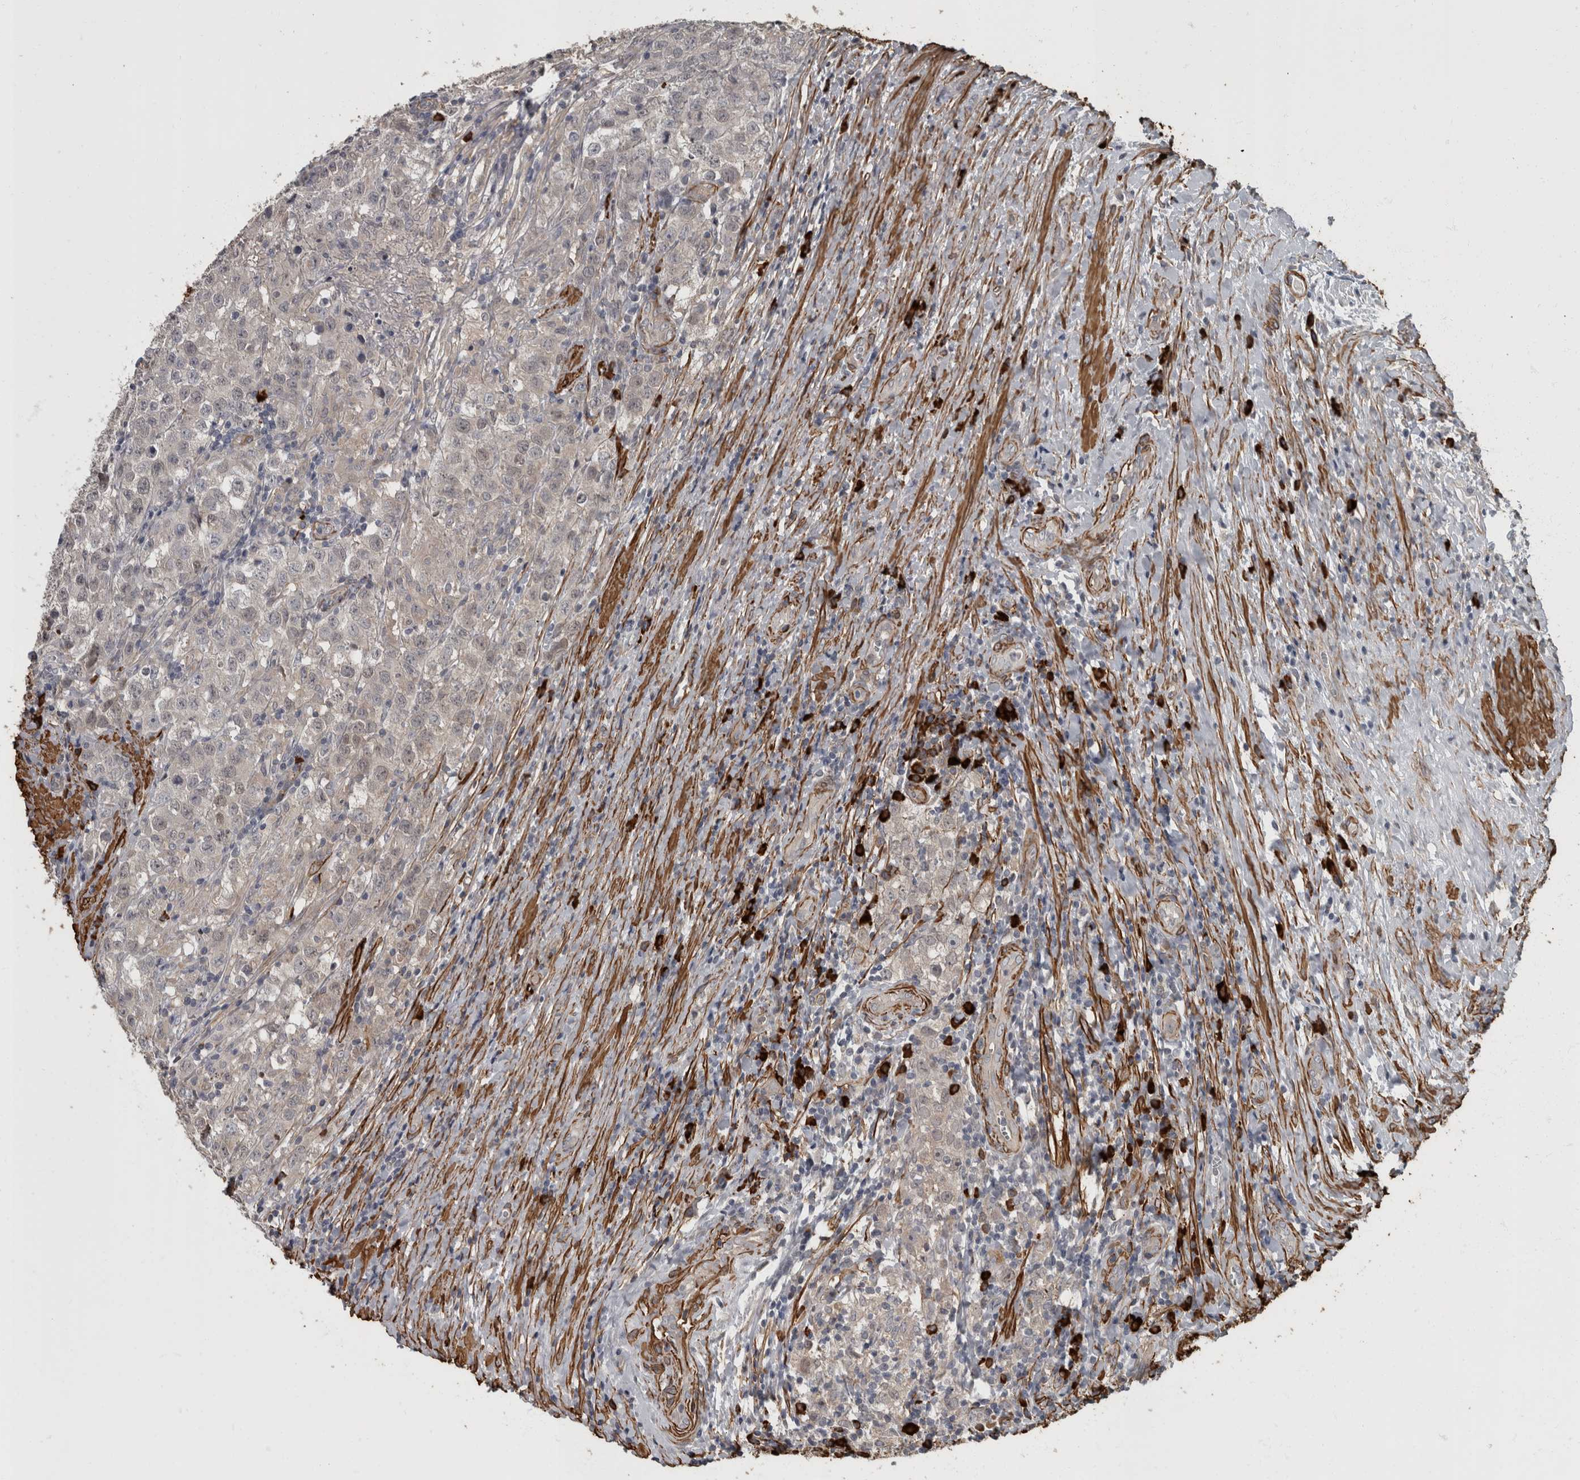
{"staining": {"intensity": "negative", "quantity": "none", "location": "none"}, "tissue": "testis cancer", "cell_type": "Tumor cells", "image_type": "cancer", "snomed": [{"axis": "morphology", "description": "Seminoma, NOS"}, {"axis": "morphology", "description": "Carcinoma, Embryonal, NOS"}, {"axis": "topography", "description": "Testis"}], "caption": "Human testis embryonal carcinoma stained for a protein using immunohistochemistry (IHC) reveals no staining in tumor cells.", "gene": "MASTL", "patient": {"sex": "male", "age": 43}}